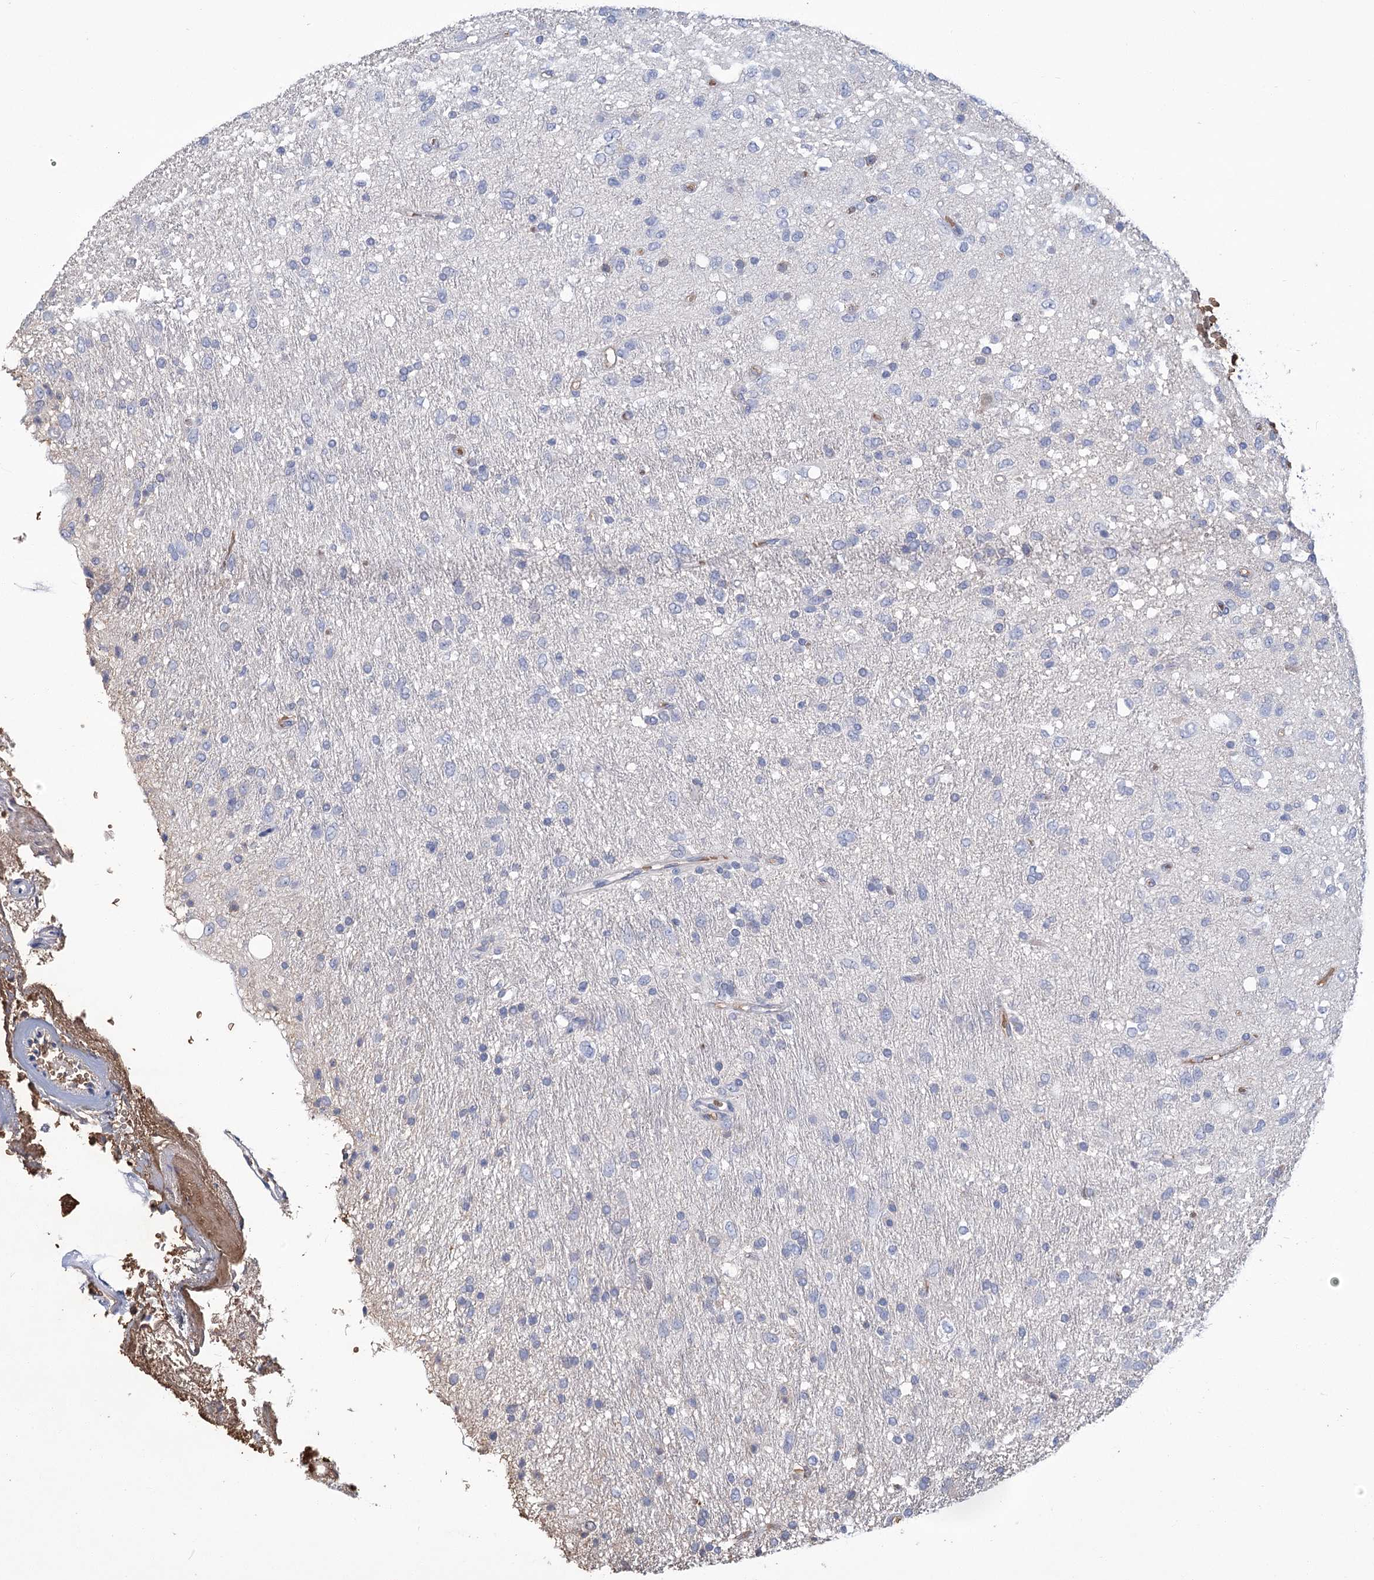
{"staining": {"intensity": "negative", "quantity": "none", "location": "none"}, "tissue": "glioma", "cell_type": "Tumor cells", "image_type": "cancer", "snomed": [{"axis": "morphology", "description": "Glioma, malignant, Low grade"}, {"axis": "topography", "description": "Brain"}], "caption": "This is a image of immunohistochemistry (IHC) staining of malignant glioma (low-grade), which shows no positivity in tumor cells. The staining is performed using DAB (3,3'-diaminobenzidine) brown chromogen with nuclei counter-stained in using hematoxylin.", "gene": "HBA1", "patient": {"sex": "male", "age": 77}}